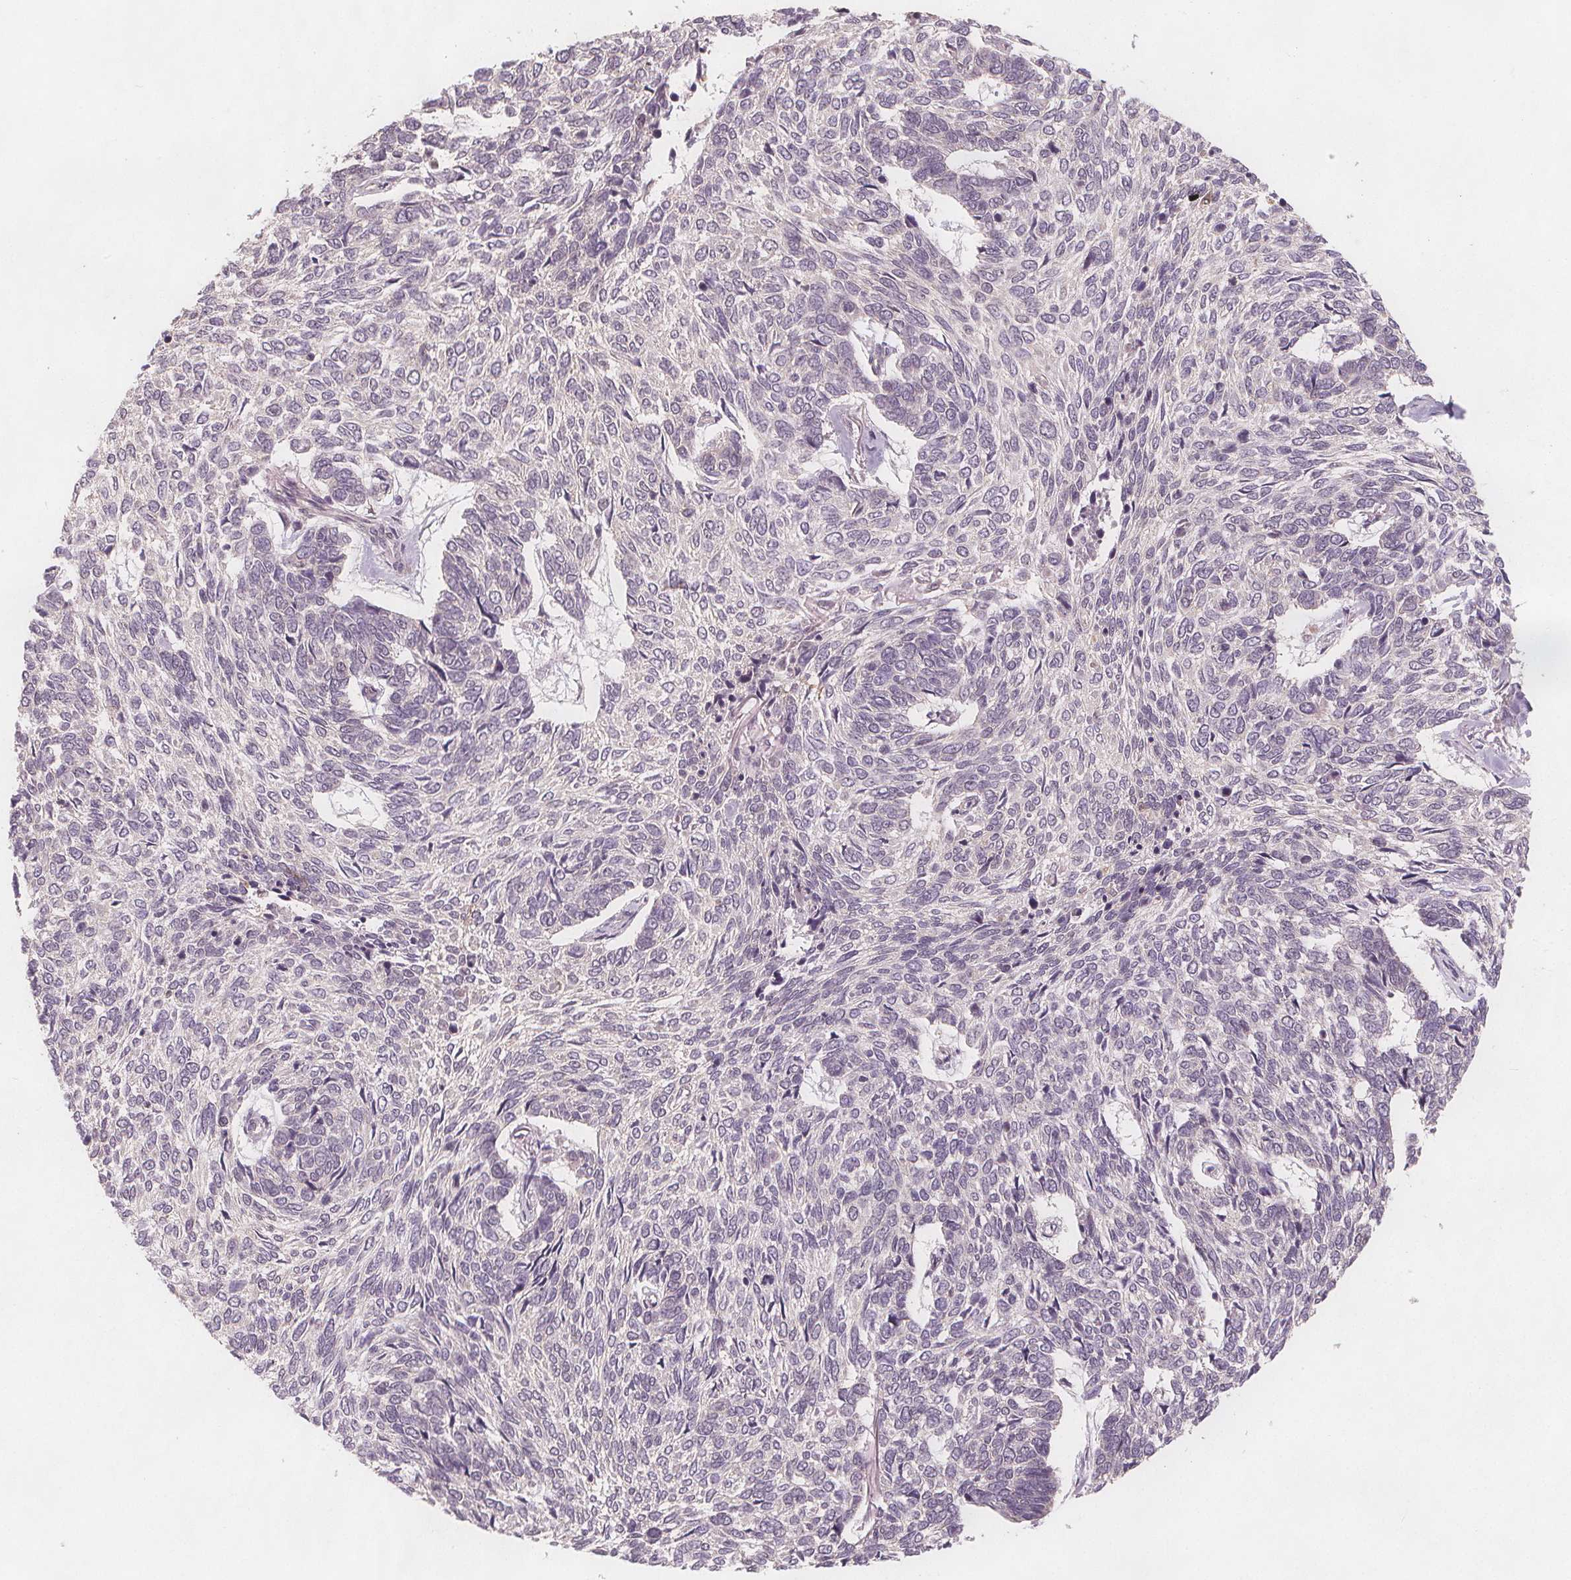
{"staining": {"intensity": "negative", "quantity": "none", "location": "none"}, "tissue": "skin cancer", "cell_type": "Tumor cells", "image_type": "cancer", "snomed": [{"axis": "morphology", "description": "Basal cell carcinoma"}, {"axis": "topography", "description": "Skin"}], "caption": "IHC histopathology image of human skin cancer stained for a protein (brown), which exhibits no positivity in tumor cells.", "gene": "NCSTN", "patient": {"sex": "female", "age": 65}}